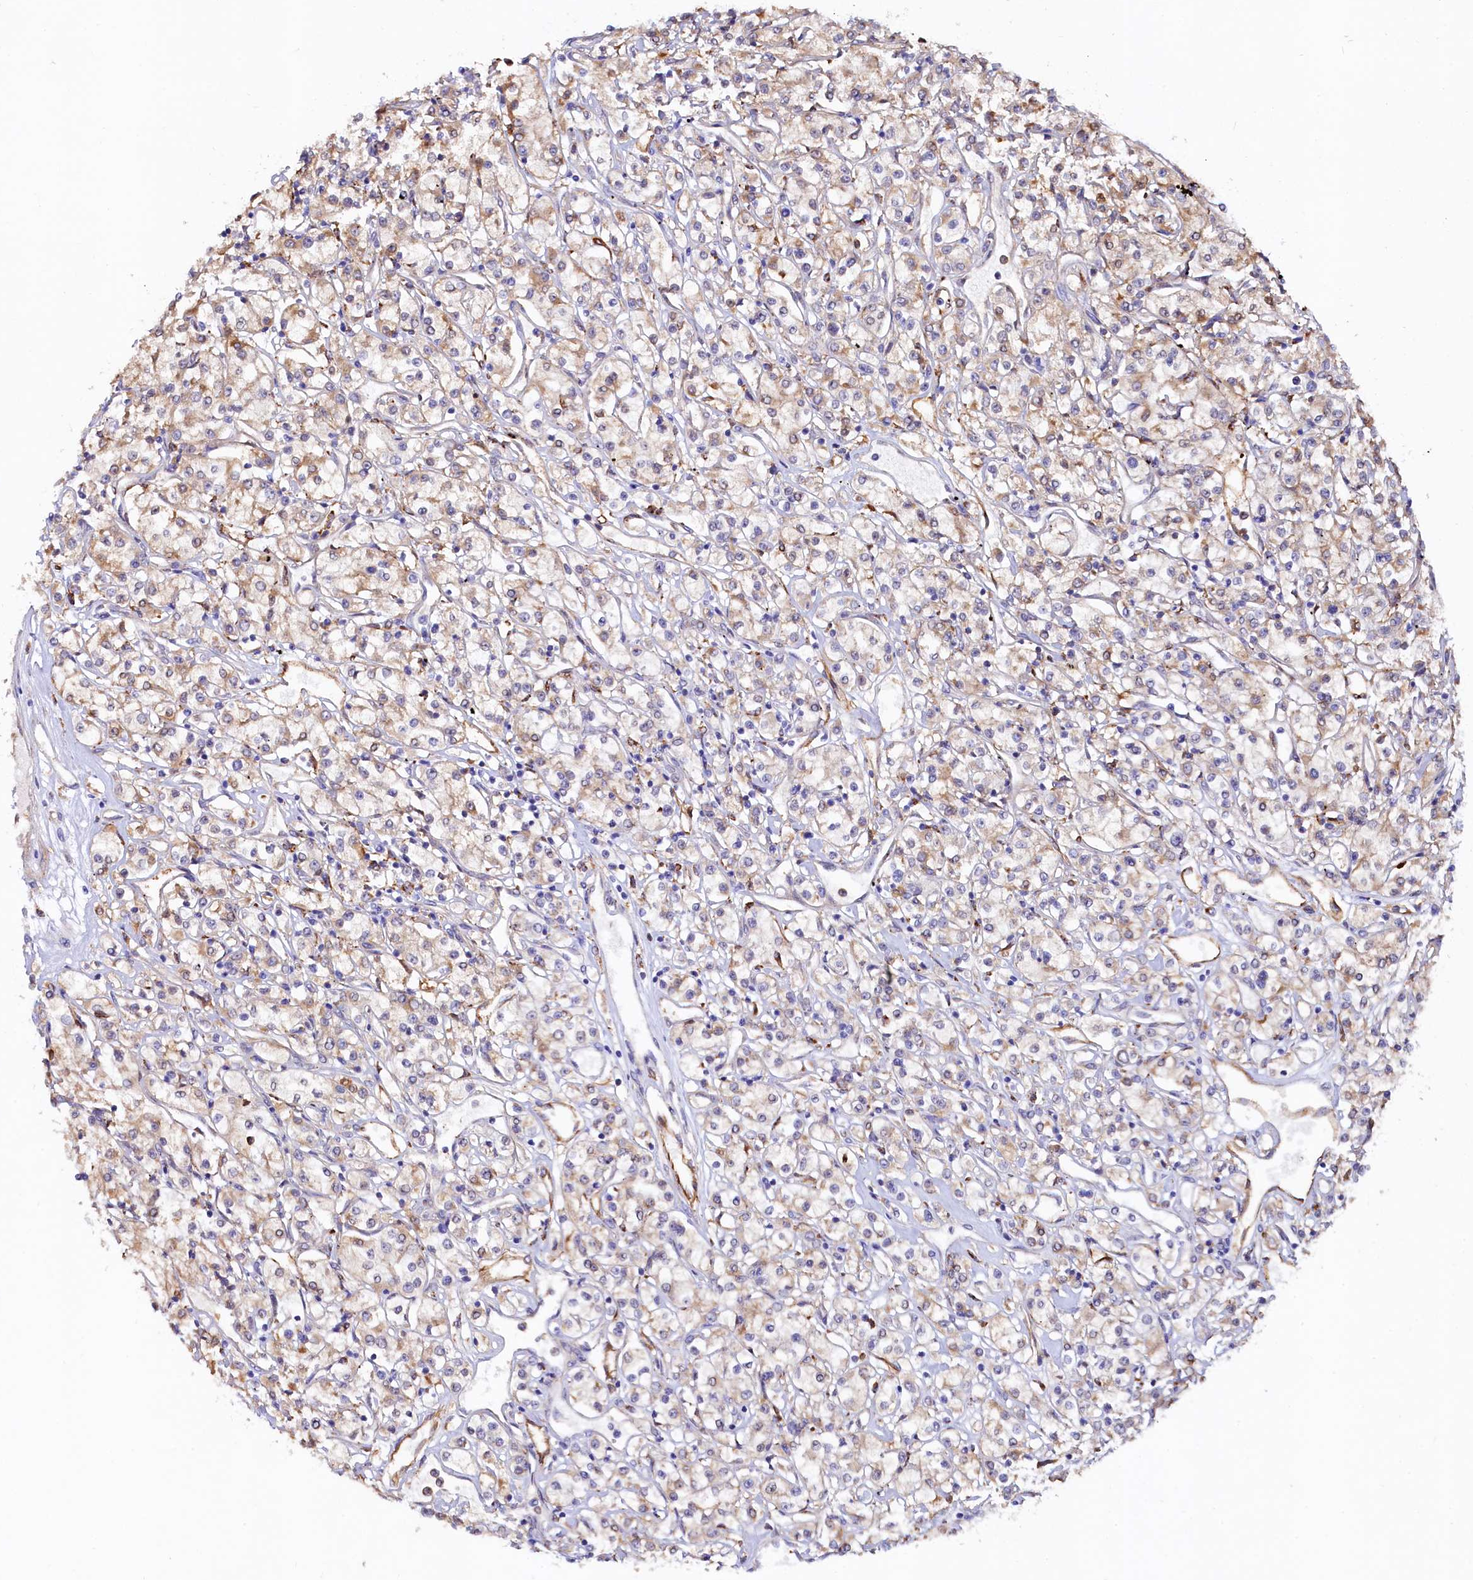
{"staining": {"intensity": "weak", "quantity": "25%-75%", "location": "cytoplasmic/membranous"}, "tissue": "renal cancer", "cell_type": "Tumor cells", "image_type": "cancer", "snomed": [{"axis": "morphology", "description": "Adenocarcinoma, NOS"}, {"axis": "topography", "description": "Kidney"}], "caption": "Immunohistochemical staining of human renal cancer displays low levels of weak cytoplasmic/membranous staining in approximately 25%-75% of tumor cells.", "gene": "ASTE1", "patient": {"sex": "female", "age": 59}}